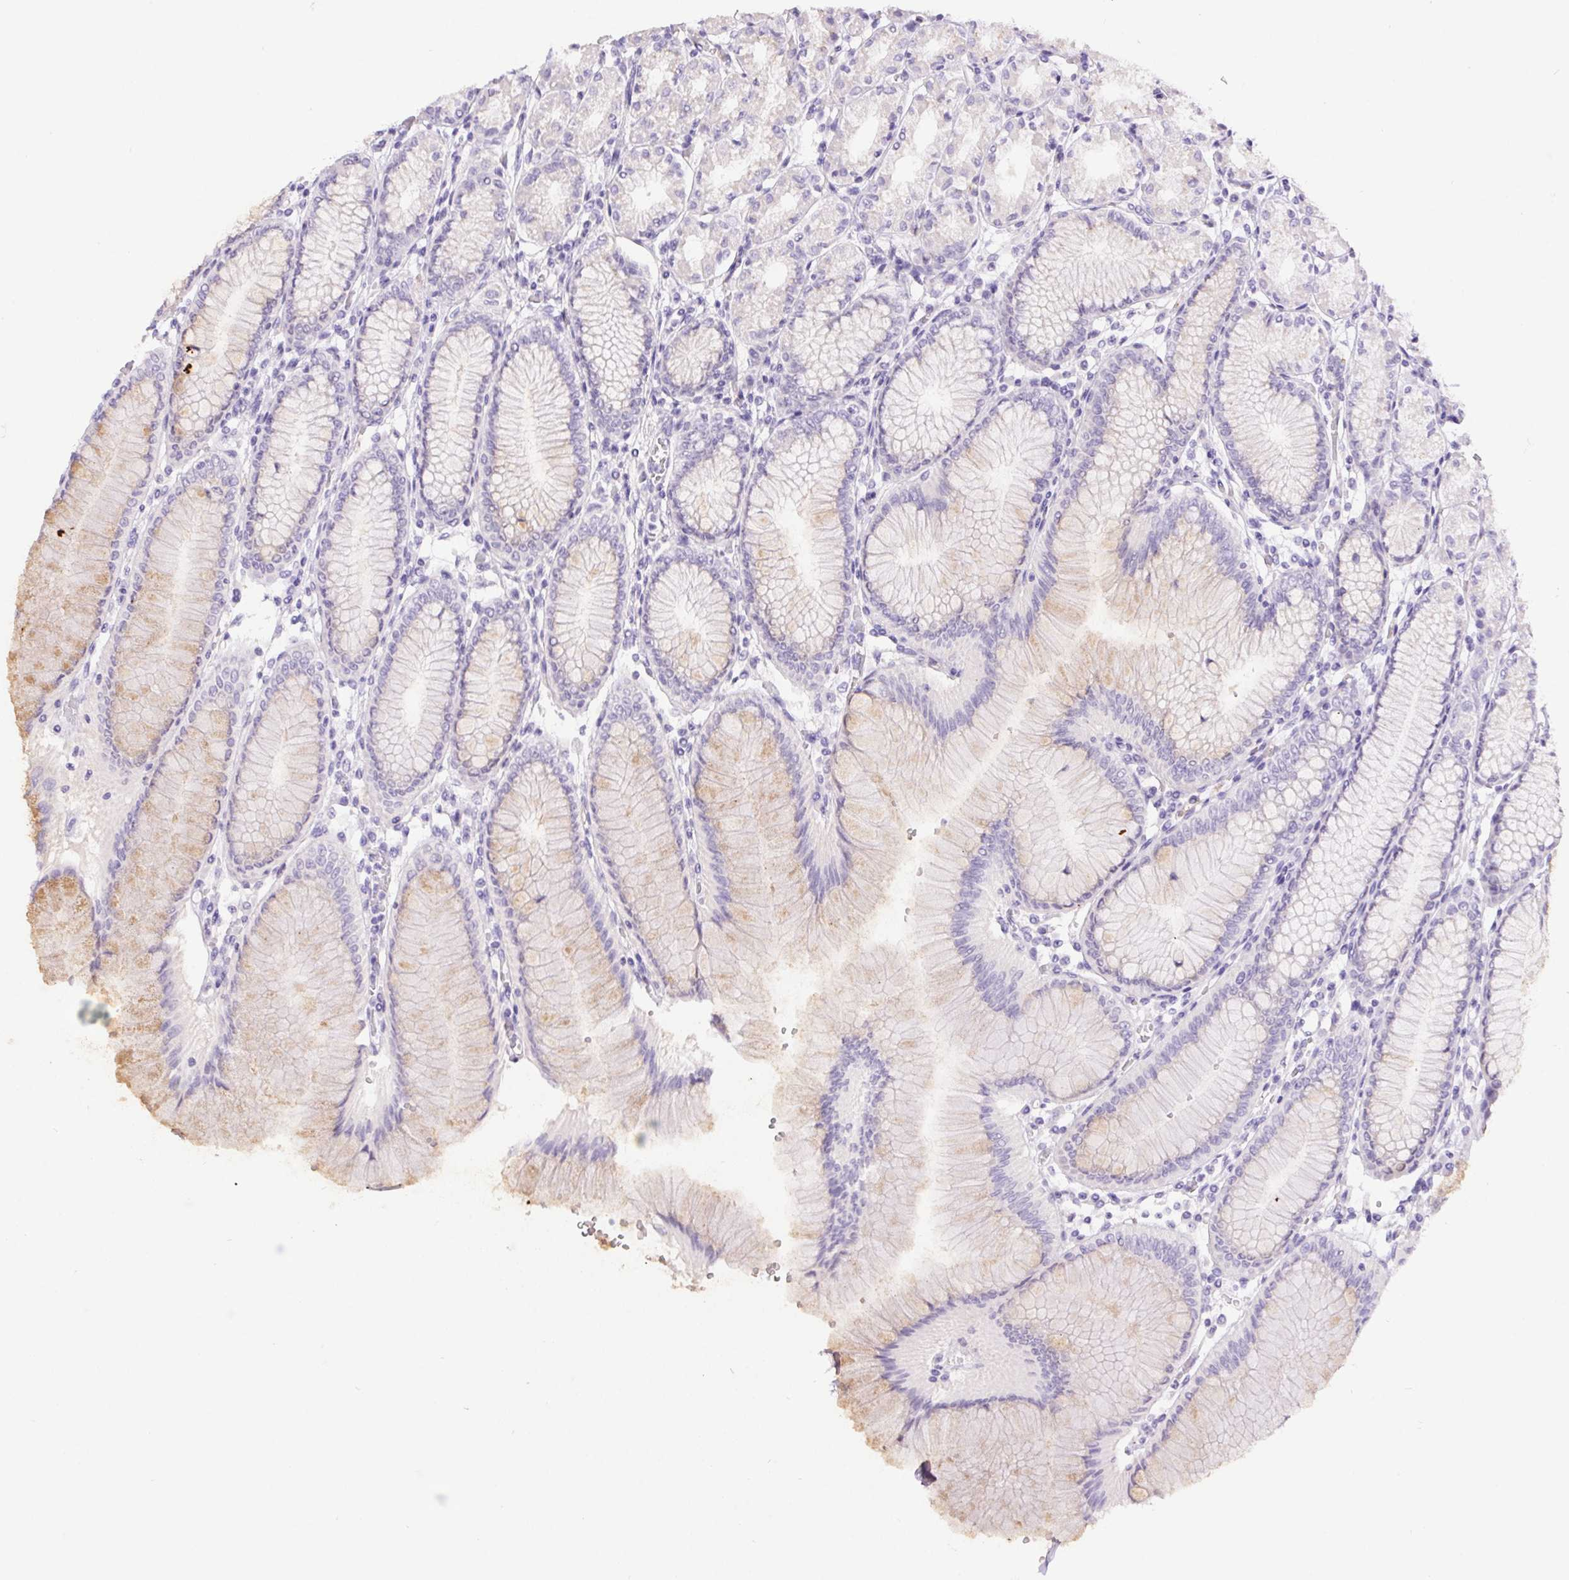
{"staining": {"intensity": "weak", "quantity": "<25%", "location": "cytoplasmic/membranous"}, "tissue": "stomach", "cell_type": "Glandular cells", "image_type": "normal", "snomed": [{"axis": "morphology", "description": "Normal tissue, NOS"}, {"axis": "topography", "description": "Skeletal muscle"}, {"axis": "topography", "description": "Stomach"}], "caption": "Immunohistochemical staining of unremarkable stomach exhibits no significant staining in glandular cells.", "gene": "ERP27", "patient": {"sex": "female", "age": 57}}